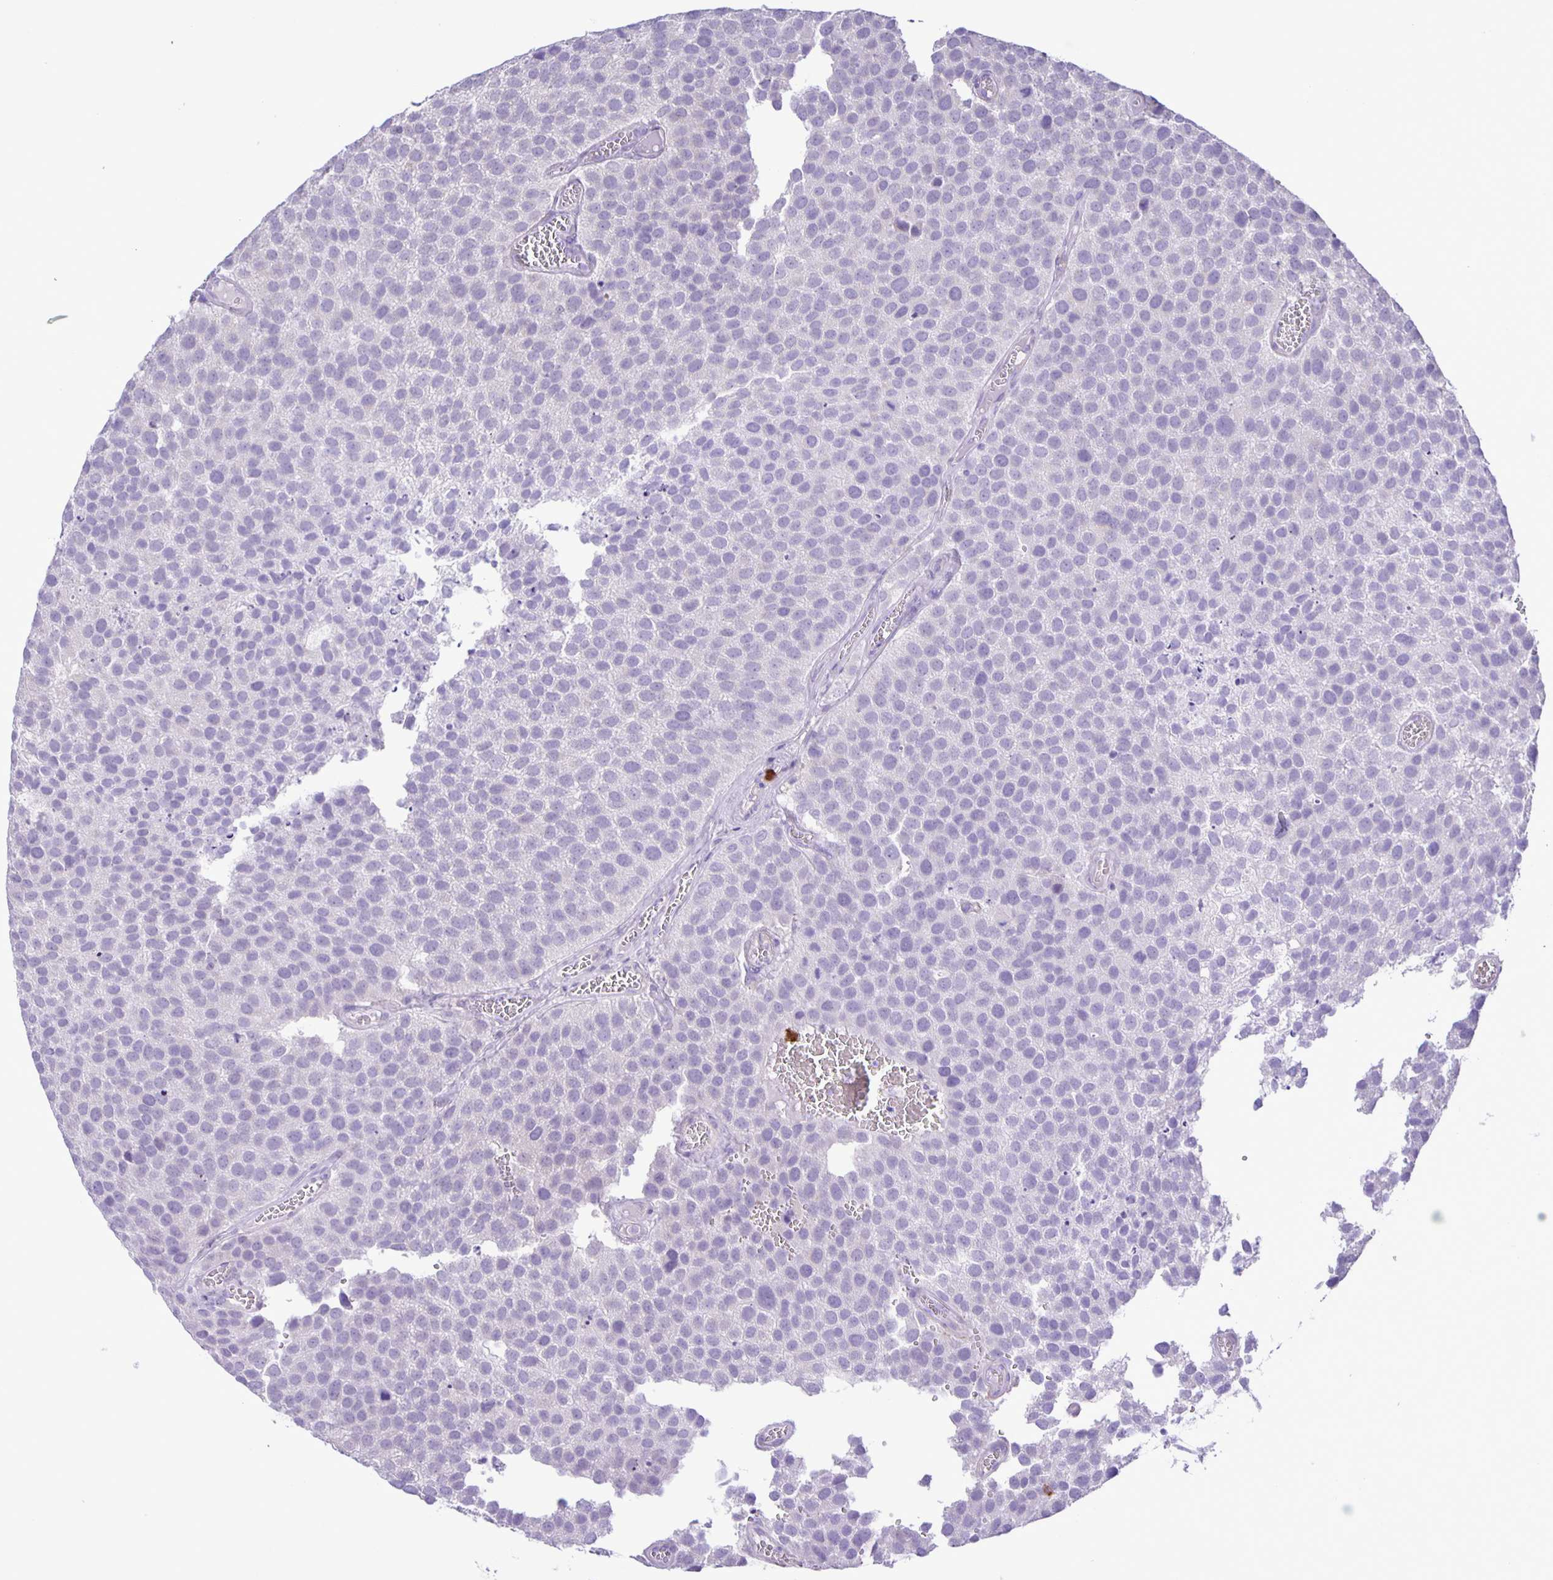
{"staining": {"intensity": "negative", "quantity": "none", "location": "none"}, "tissue": "urothelial cancer", "cell_type": "Tumor cells", "image_type": "cancer", "snomed": [{"axis": "morphology", "description": "Urothelial carcinoma, Low grade"}, {"axis": "topography", "description": "Urinary bladder"}], "caption": "IHC image of human urothelial cancer stained for a protein (brown), which shows no expression in tumor cells.", "gene": "ADCK1", "patient": {"sex": "female", "age": 69}}